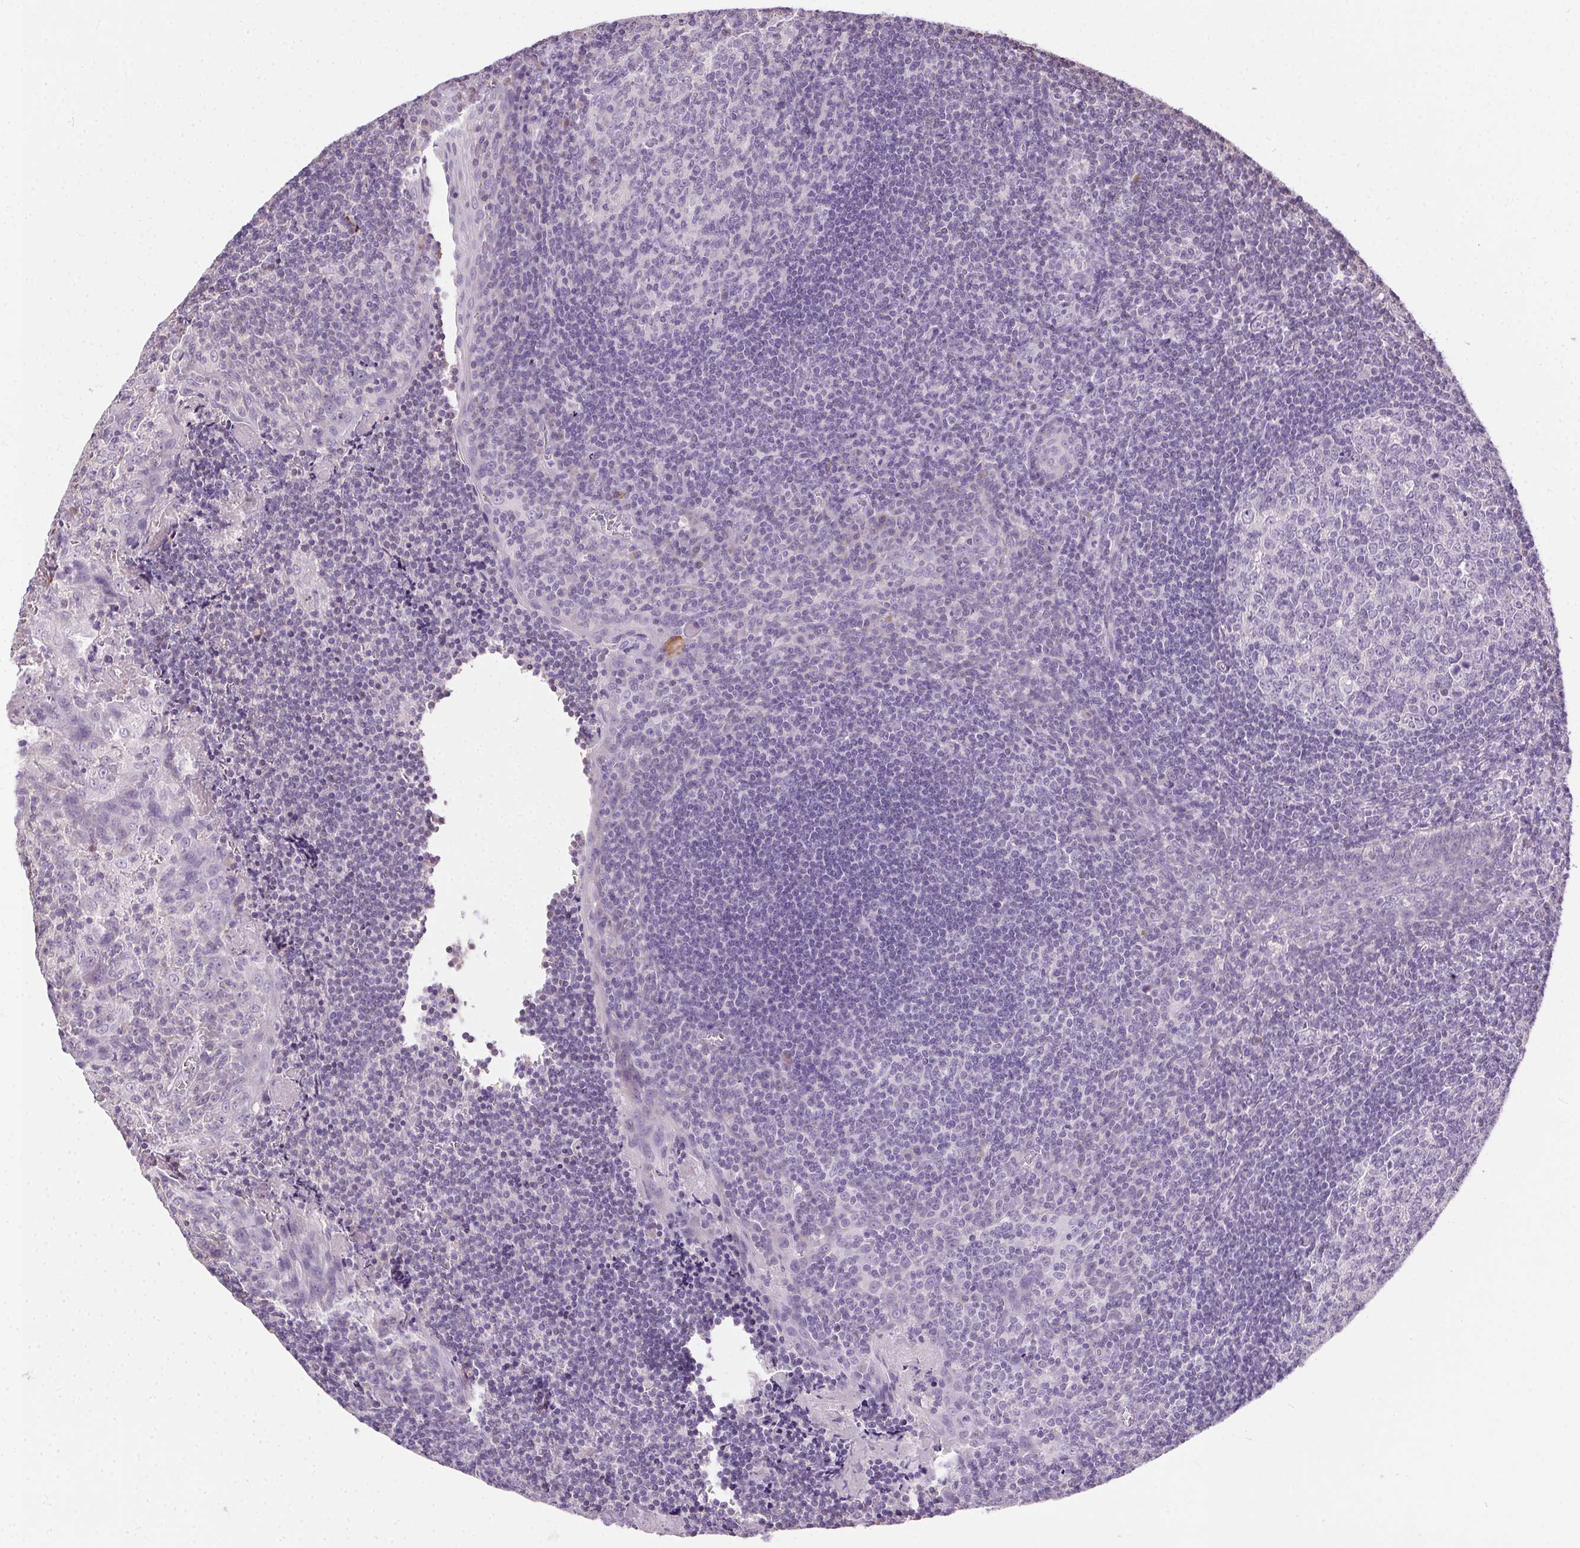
{"staining": {"intensity": "negative", "quantity": "none", "location": "none"}, "tissue": "tonsil", "cell_type": "Germinal center cells", "image_type": "normal", "snomed": [{"axis": "morphology", "description": "Normal tissue, NOS"}, {"axis": "morphology", "description": "Inflammation, NOS"}, {"axis": "topography", "description": "Tonsil"}], "caption": "Immunohistochemistry (IHC) histopathology image of unremarkable tonsil: human tonsil stained with DAB (3,3'-diaminobenzidine) displays no significant protein staining in germinal center cells.", "gene": "SYCE2", "patient": {"sex": "female", "age": 31}}